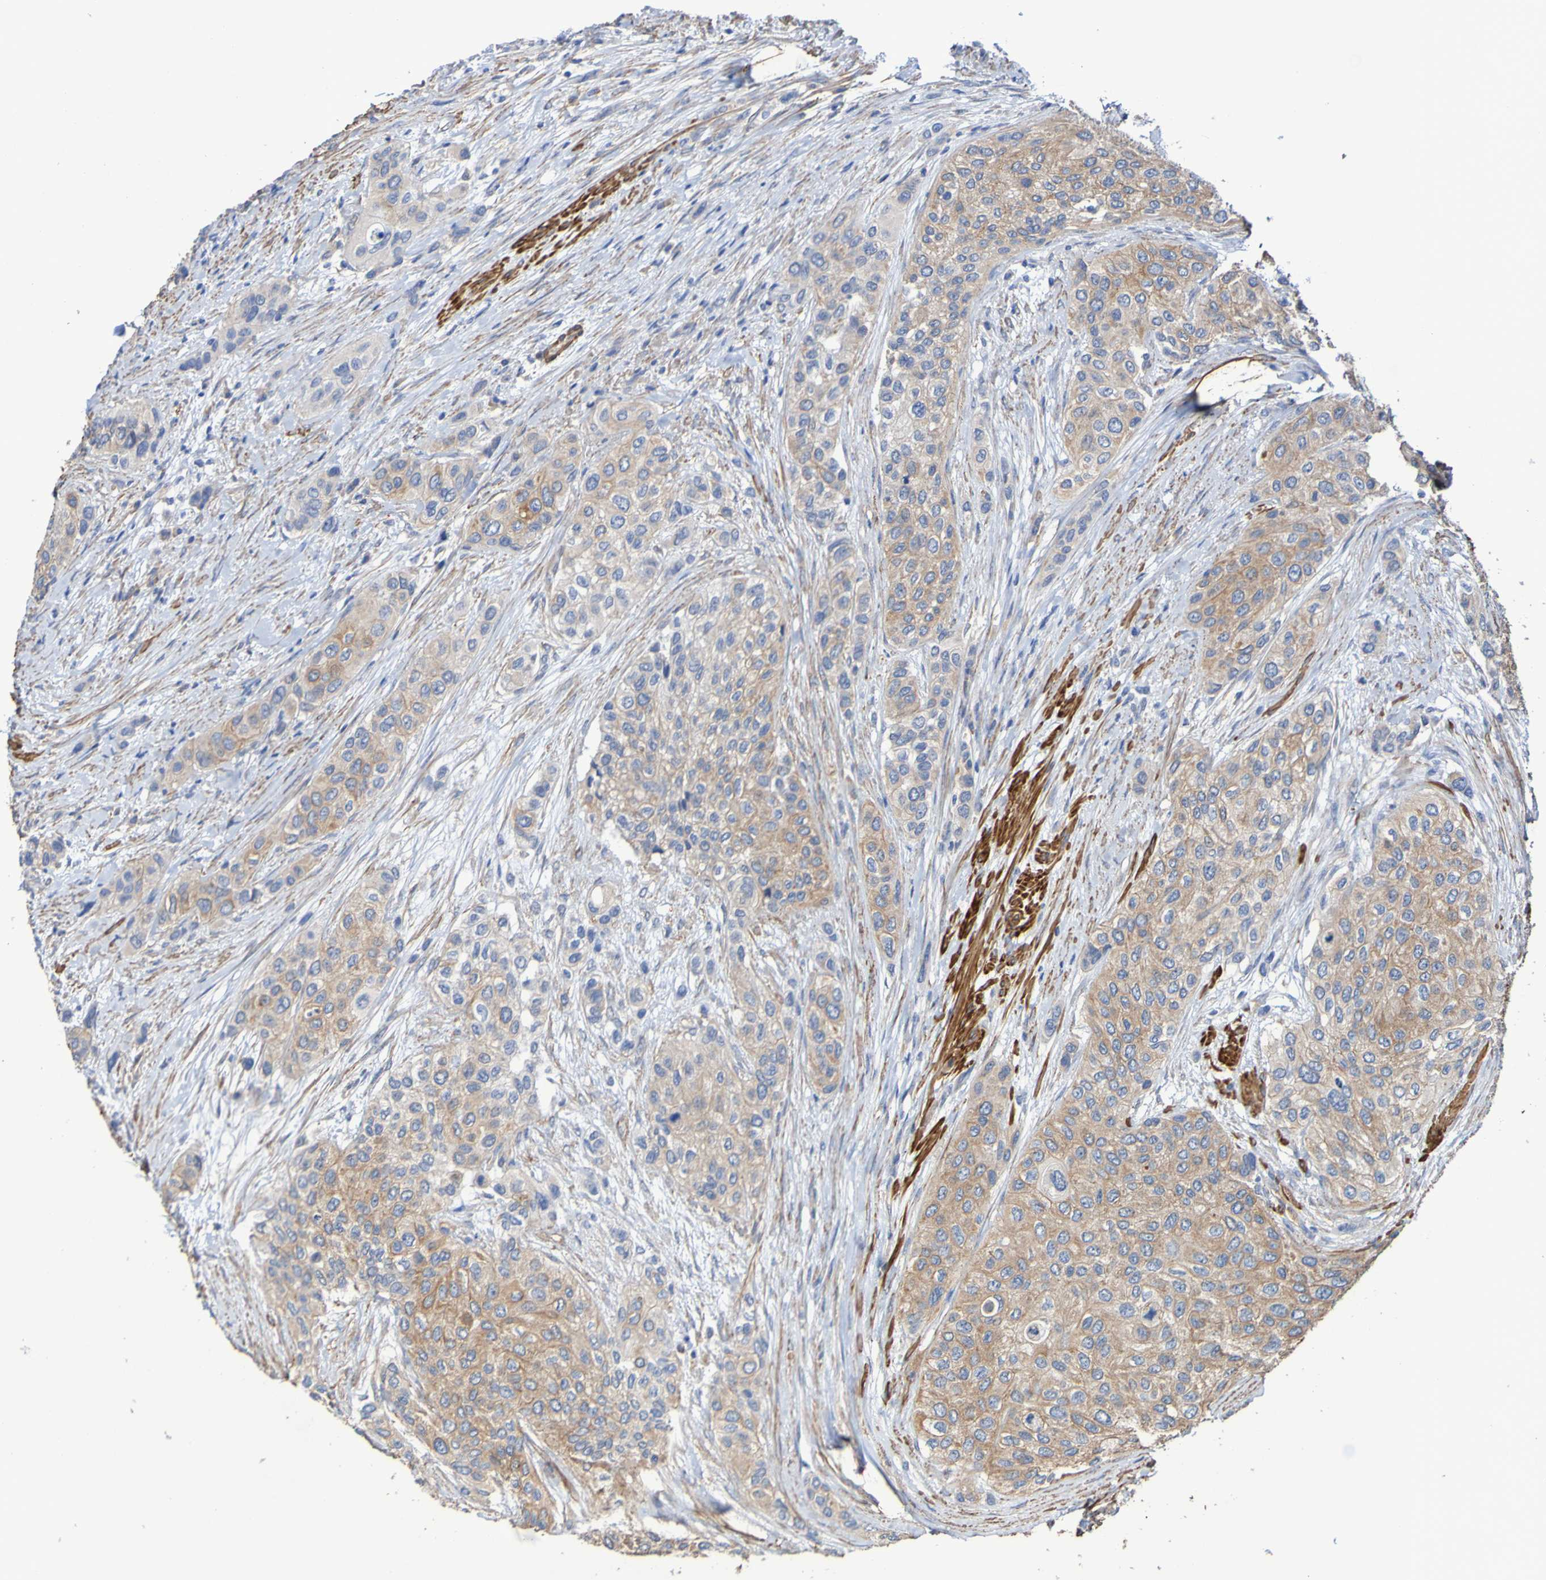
{"staining": {"intensity": "moderate", "quantity": ">75%", "location": "cytoplasmic/membranous"}, "tissue": "urothelial cancer", "cell_type": "Tumor cells", "image_type": "cancer", "snomed": [{"axis": "morphology", "description": "Urothelial carcinoma, High grade"}, {"axis": "topography", "description": "Urinary bladder"}], "caption": "The micrograph exhibits a brown stain indicating the presence of a protein in the cytoplasmic/membranous of tumor cells in high-grade urothelial carcinoma.", "gene": "SRPRB", "patient": {"sex": "female", "age": 56}}